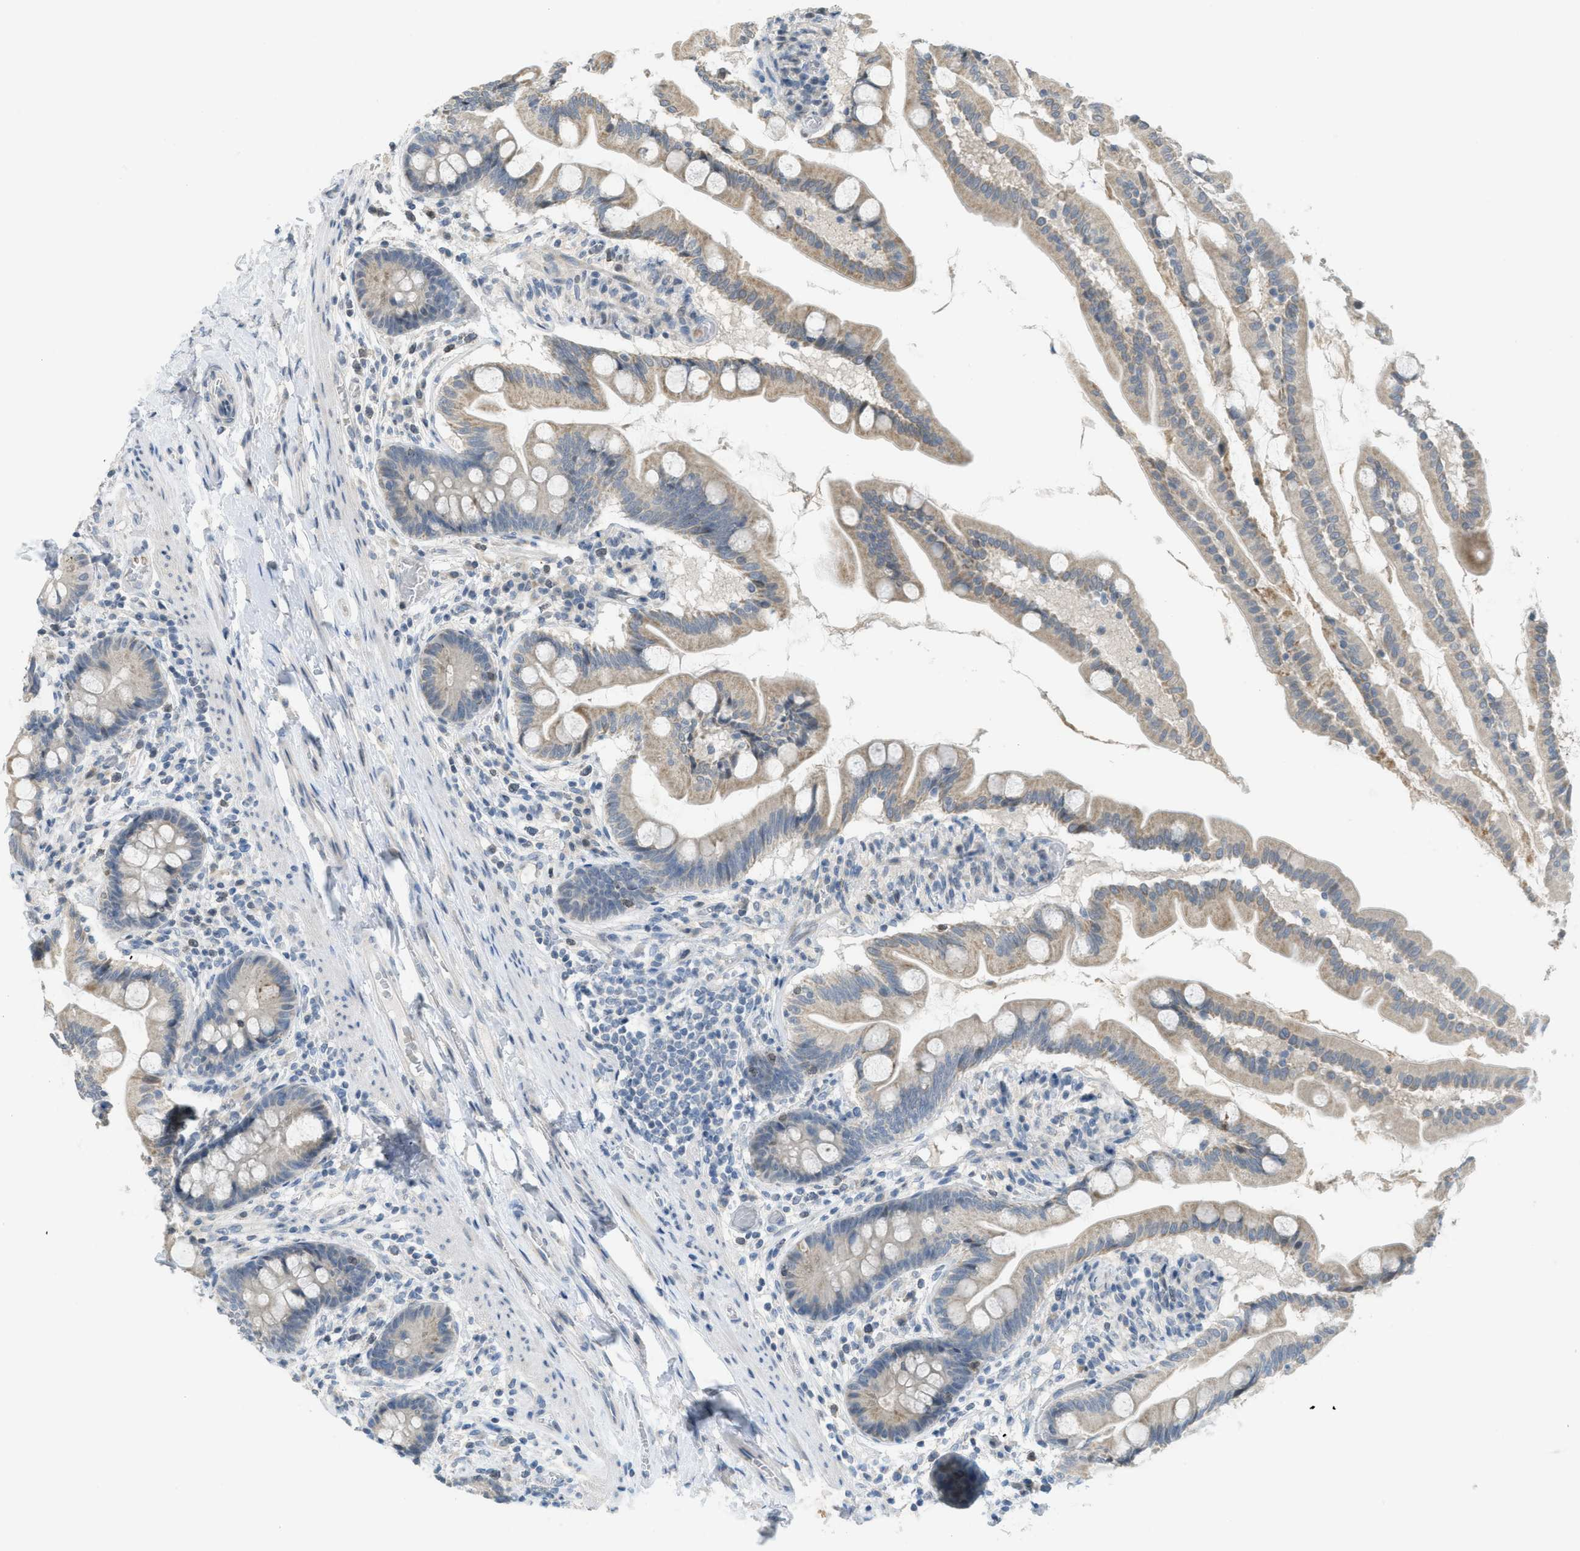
{"staining": {"intensity": "weak", "quantity": ">75%", "location": "cytoplasmic/membranous"}, "tissue": "small intestine", "cell_type": "Glandular cells", "image_type": "normal", "snomed": [{"axis": "morphology", "description": "Normal tissue, NOS"}, {"axis": "topography", "description": "Small intestine"}], "caption": "DAB (3,3'-diaminobenzidine) immunohistochemical staining of unremarkable human small intestine displays weak cytoplasmic/membranous protein positivity in about >75% of glandular cells.", "gene": "TXNDC2", "patient": {"sex": "female", "age": 56}}